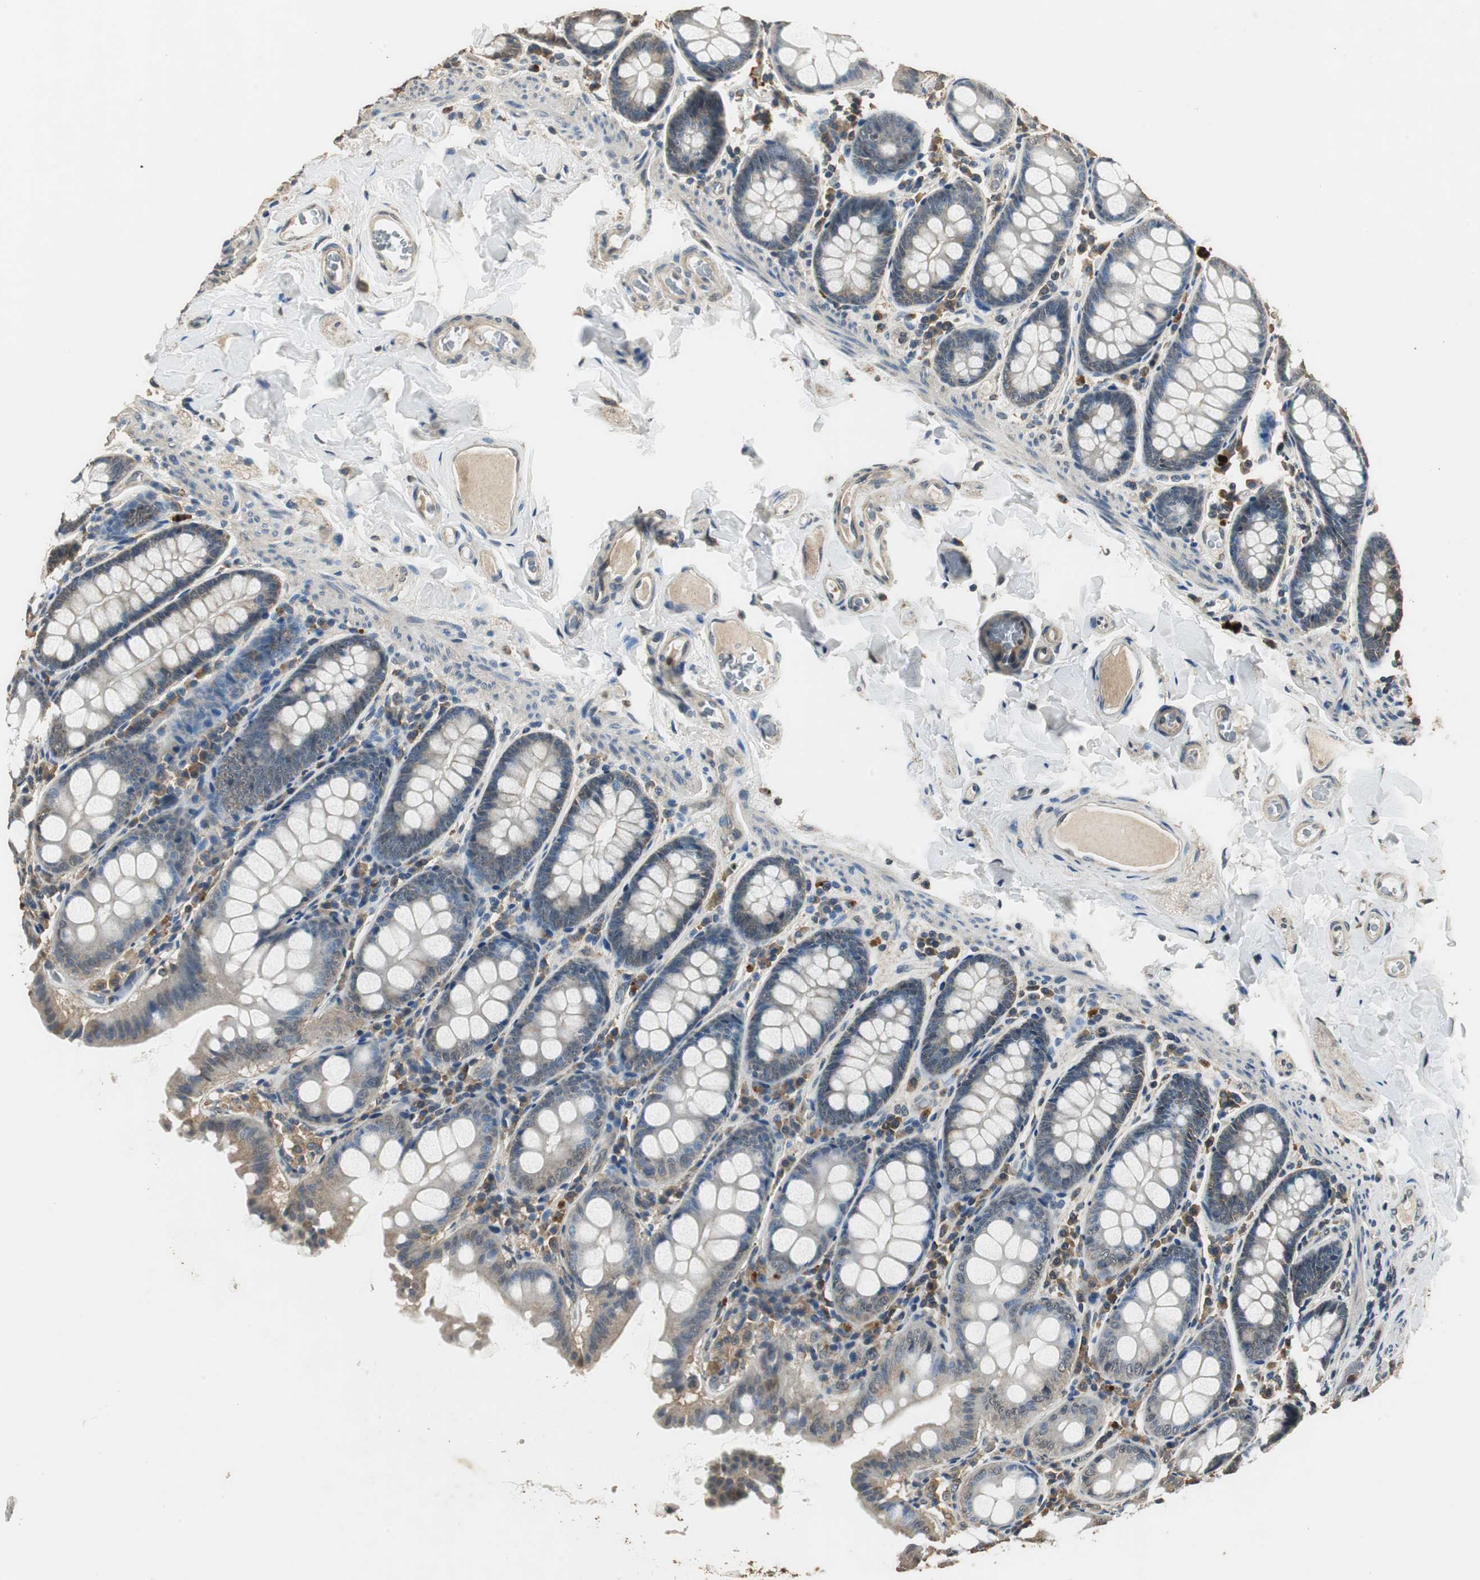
{"staining": {"intensity": "weak", "quantity": "25%-75%", "location": "cytoplasmic/membranous"}, "tissue": "colon", "cell_type": "Endothelial cells", "image_type": "normal", "snomed": [{"axis": "morphology", "description": "Normal tissue, NOS"}, {"axis": "topography", "description": "Colon"}], "caption": "Weak cytoplasmic/membranous staining is identified in about 25%-75% of endothelial cells in benign colon. Using DAB (3,3'-diaminobenzidine) (brown) and hematoxylin (blue) stains, captured at high magnification using brightfield microscopy.", "gene": "TMPRSS4", "patient": {"sex": "female", "age": 61}}